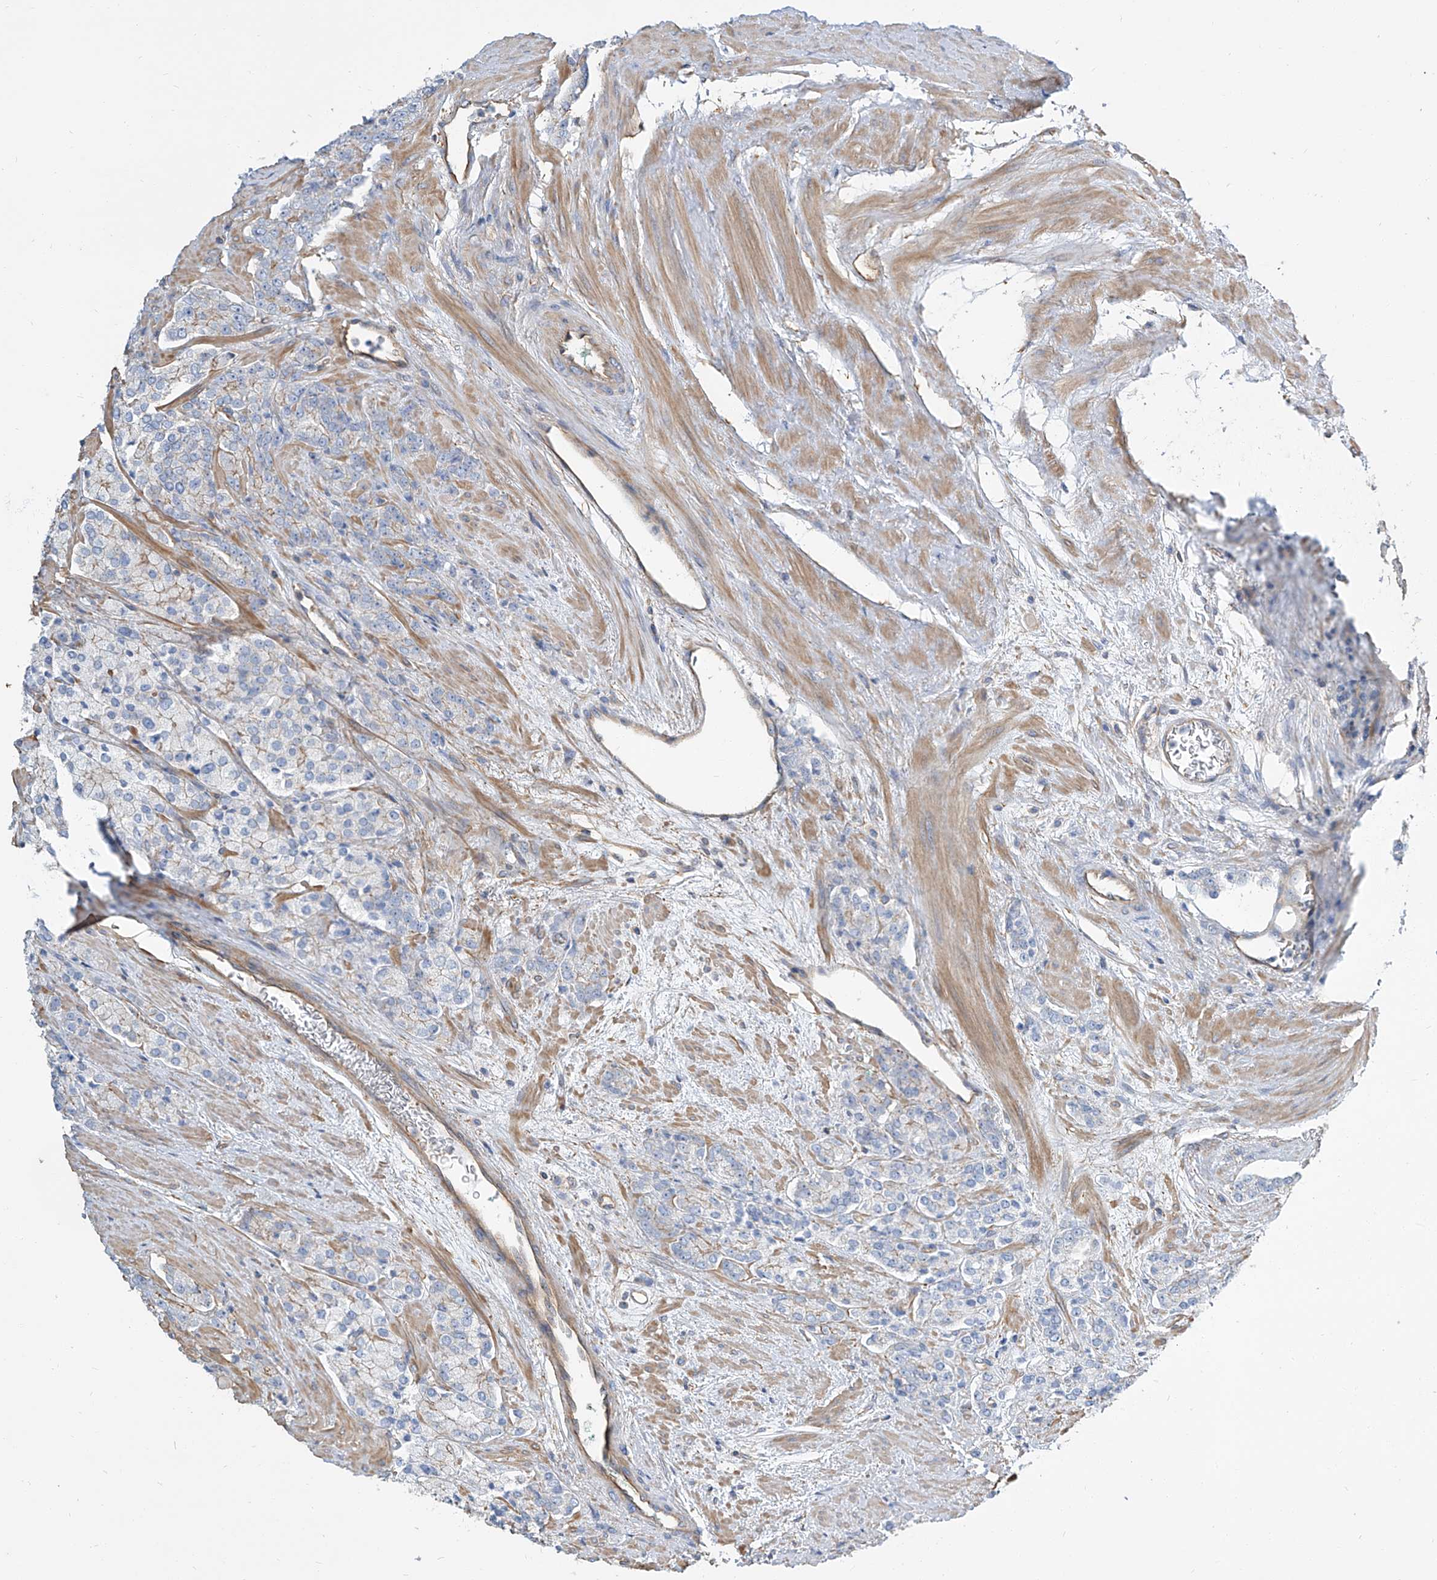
{"staining": {"intensity": "negative", "quantity": "none", "location": "none"}, "tissue": "prostate cancer", "cell_type": "Tumor cells", "image_type": "cancer", "snomed": [{"axis": "morphology", "description": "Adenocarcinoma, High grade"}, {"axis": "topography", "description": "Prostate"}], "caption": "Immunohistochemical staining of prostate cancer (adenocarcinoma (high-grade)) shows no significant staining in tumor cells. Nuclei are stained in blue.", "gene": "TXLNB", "patient": {"sex": "male", "age": 71}}